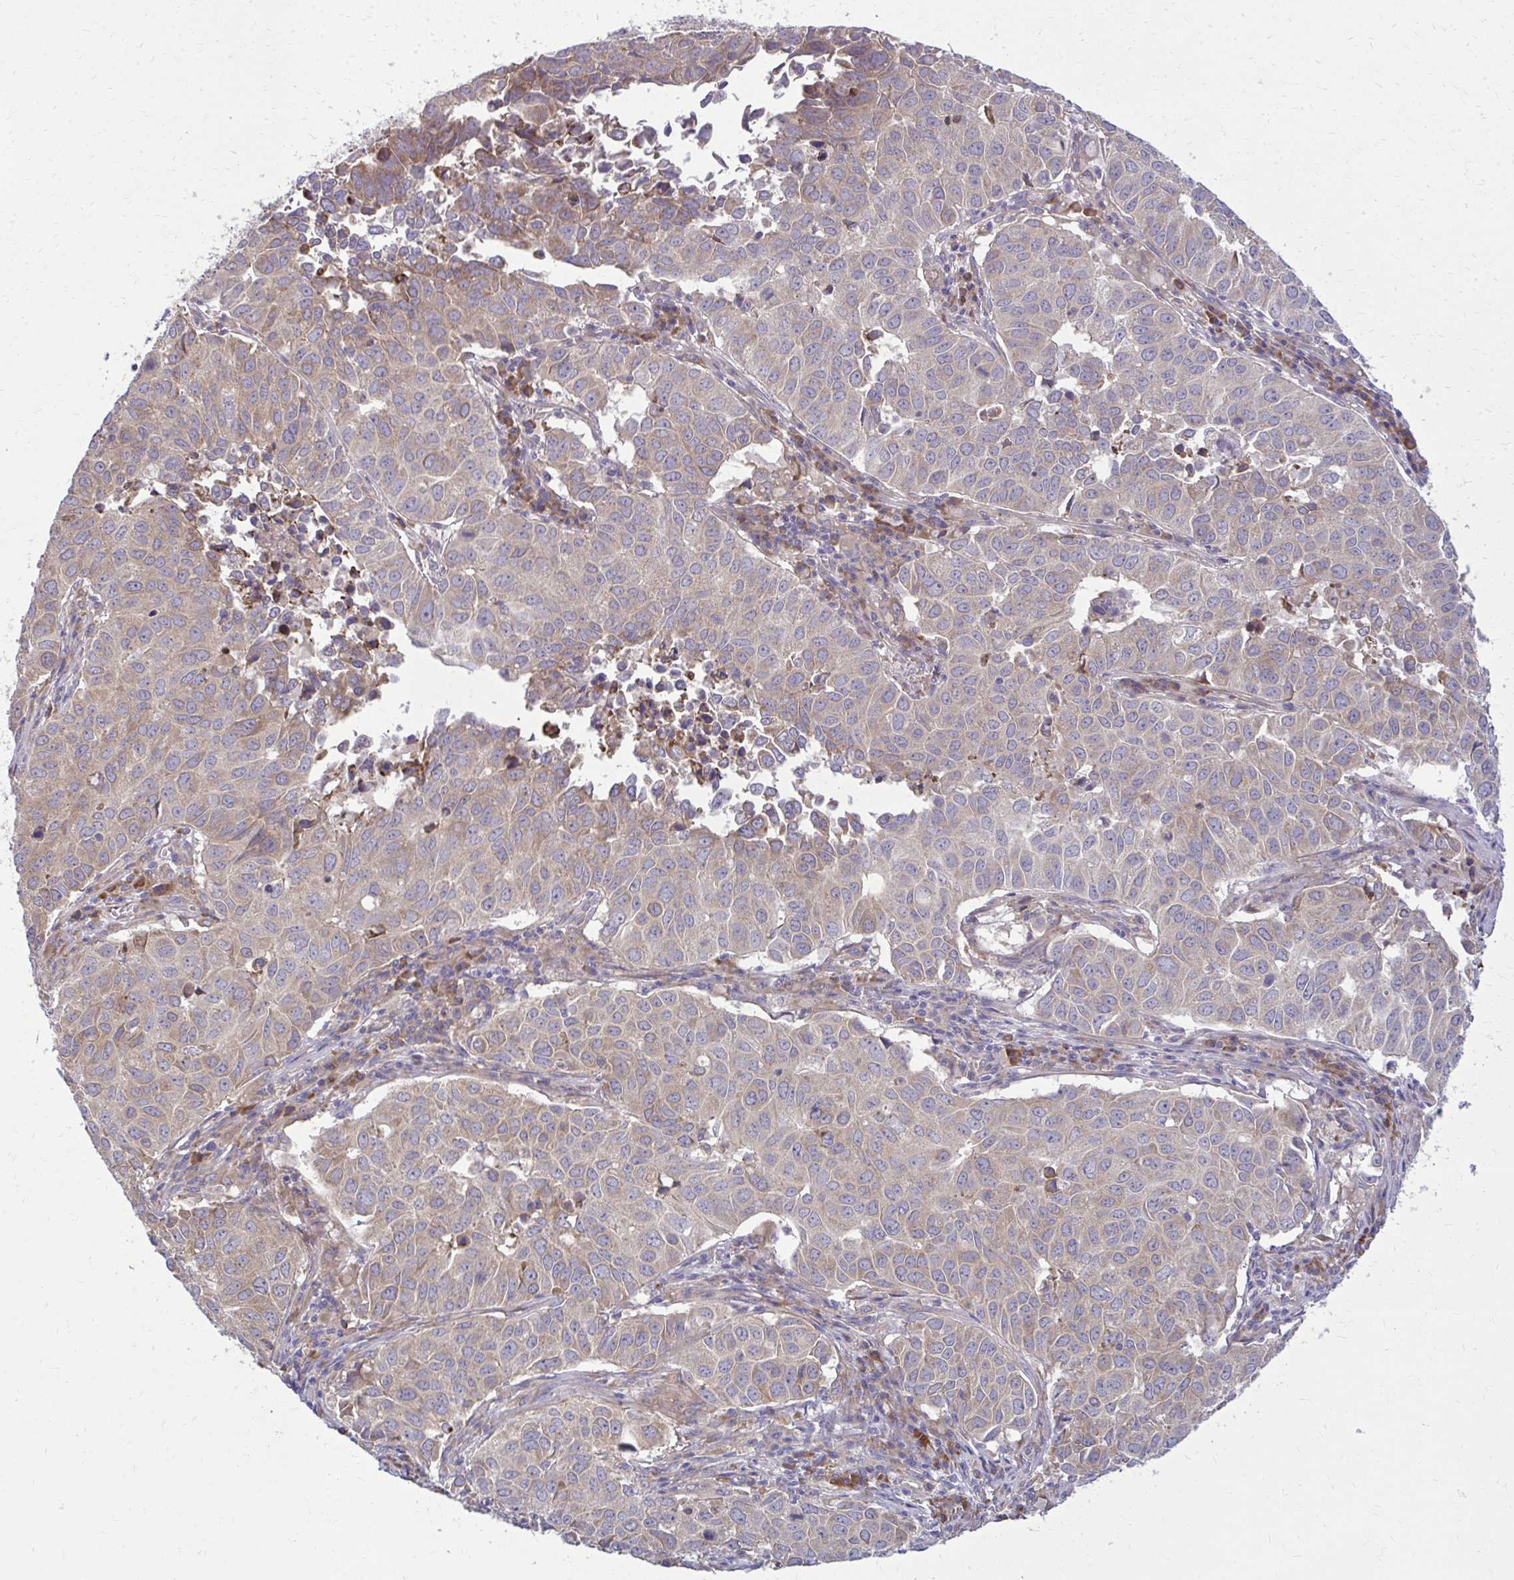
{"staining": {"intensity": "weak", "quantity": "25%-75%", "location": "cytoplasmic/membranous"}, "tissue": "lung cancer", "cell_type": "Tumor cells", "image_type": "cancer", "snomed": [{"axis": "morphology", "description": "Adenocarcinoma, NOS"}, {"axis": "topography", "description": "Lung"}], "caption": "Protein expression analysis of human lung cancer reveals weak cytoplasmic/membranous expression in approximately 25%-75% of tumor cells. Using DAB (3,3'-diaminobenzidine) (brown) and hematoxylin (blue) stains, captured at high magnification using brightfield microscopy.", "gene": "CEMP1", "patient": {"sex": "female", "age": 50}}